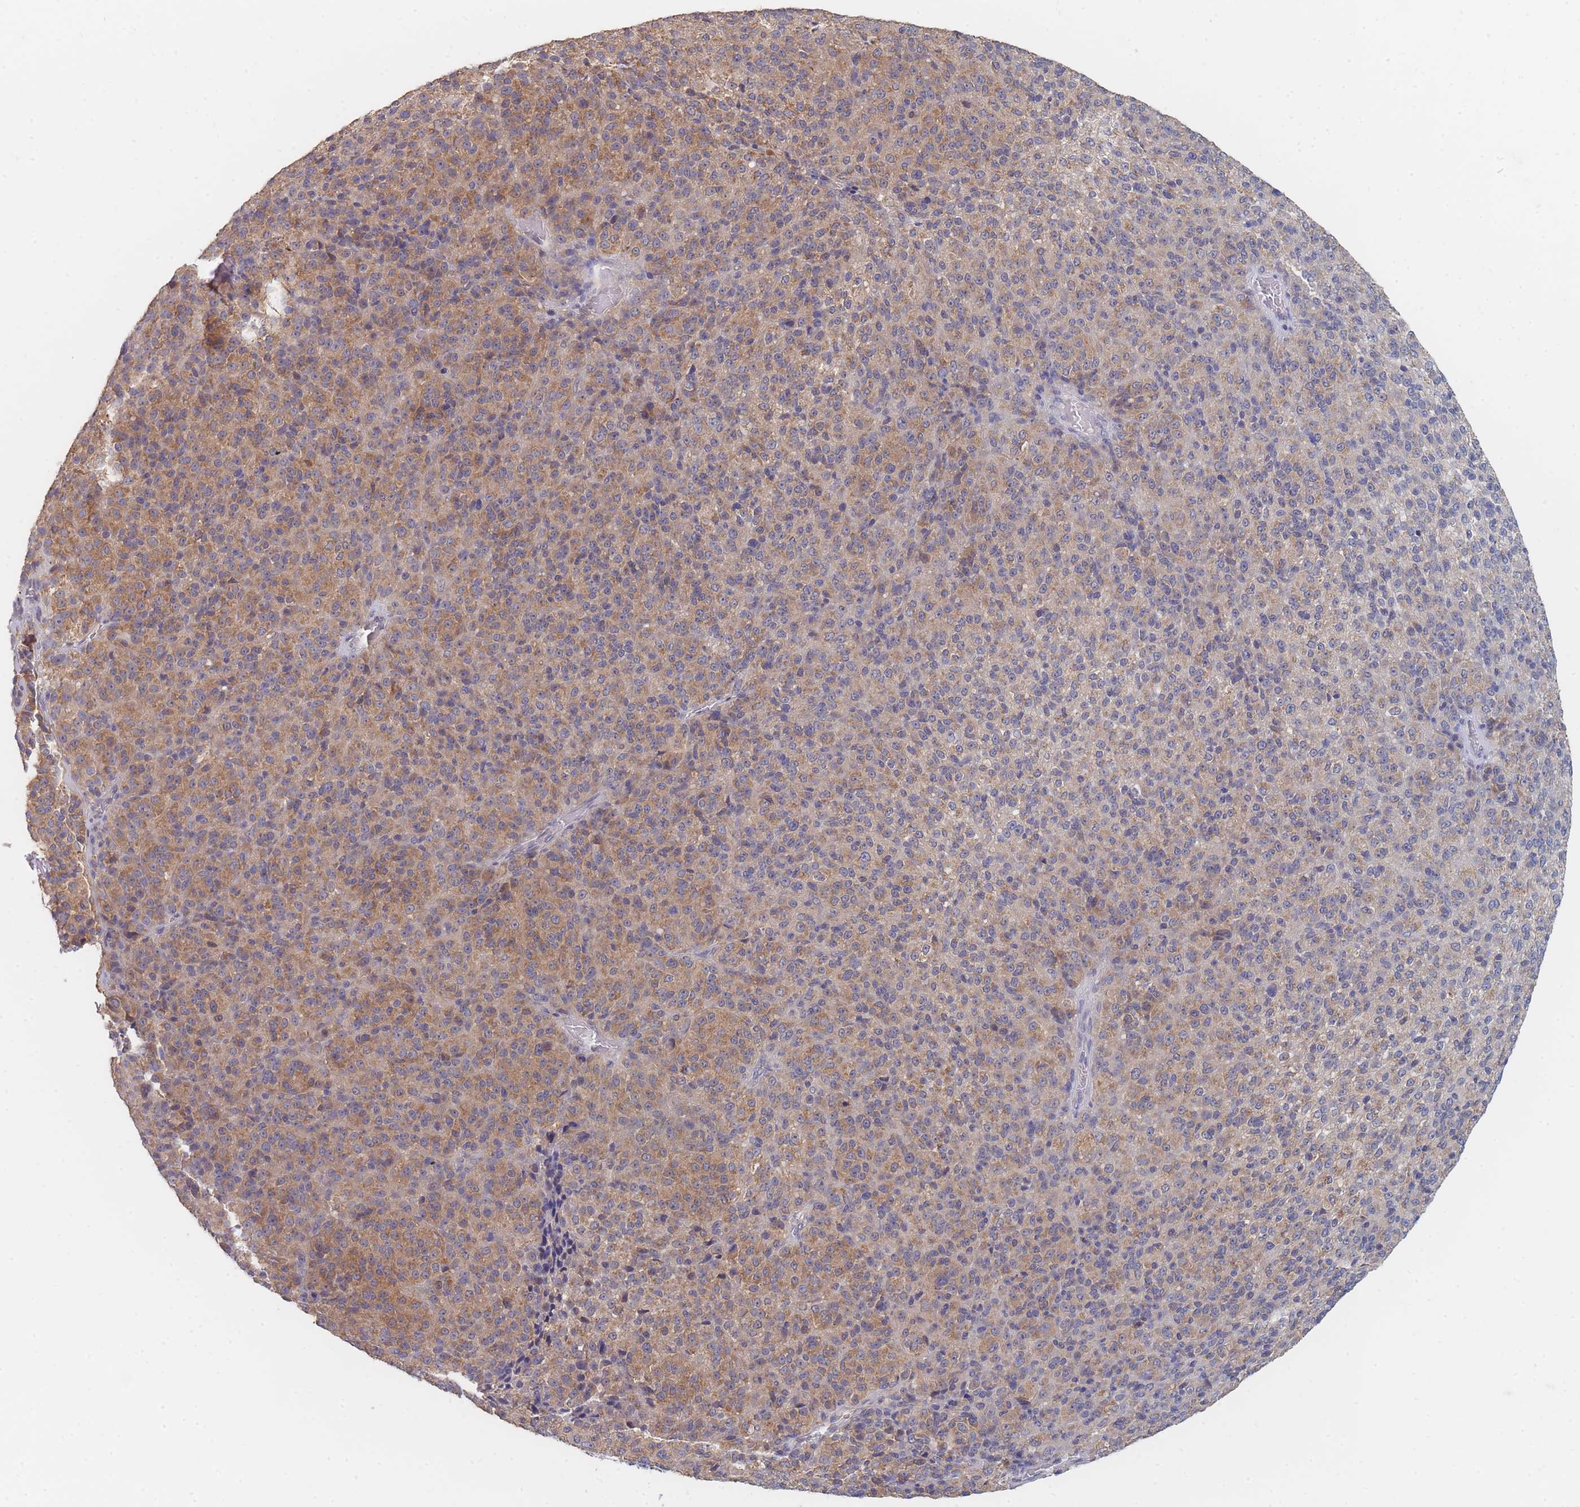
{"staining": {"intensity": "moderate", "quantity": "25%-75%", "location": "cytoplasmic/membranous"}, "tissue": "melanoma", "cell_type": "Tumor cells", "image_type": "cancer", "snomed": [{"axis": "morphology", "description": "Malignant melanoma, Metastatic site"}, {"axis": "topography", "description": "Brain"}], "caption": "Malignant melanoma (metastatic site) was stained to show a protein in brown. There is medium levels of moderate cytoplasmic/membranous staining in approximately 25%-75% of tumor cells.", "gene": "PPP6C", "patient": {"sex": "female", "age": 56}}